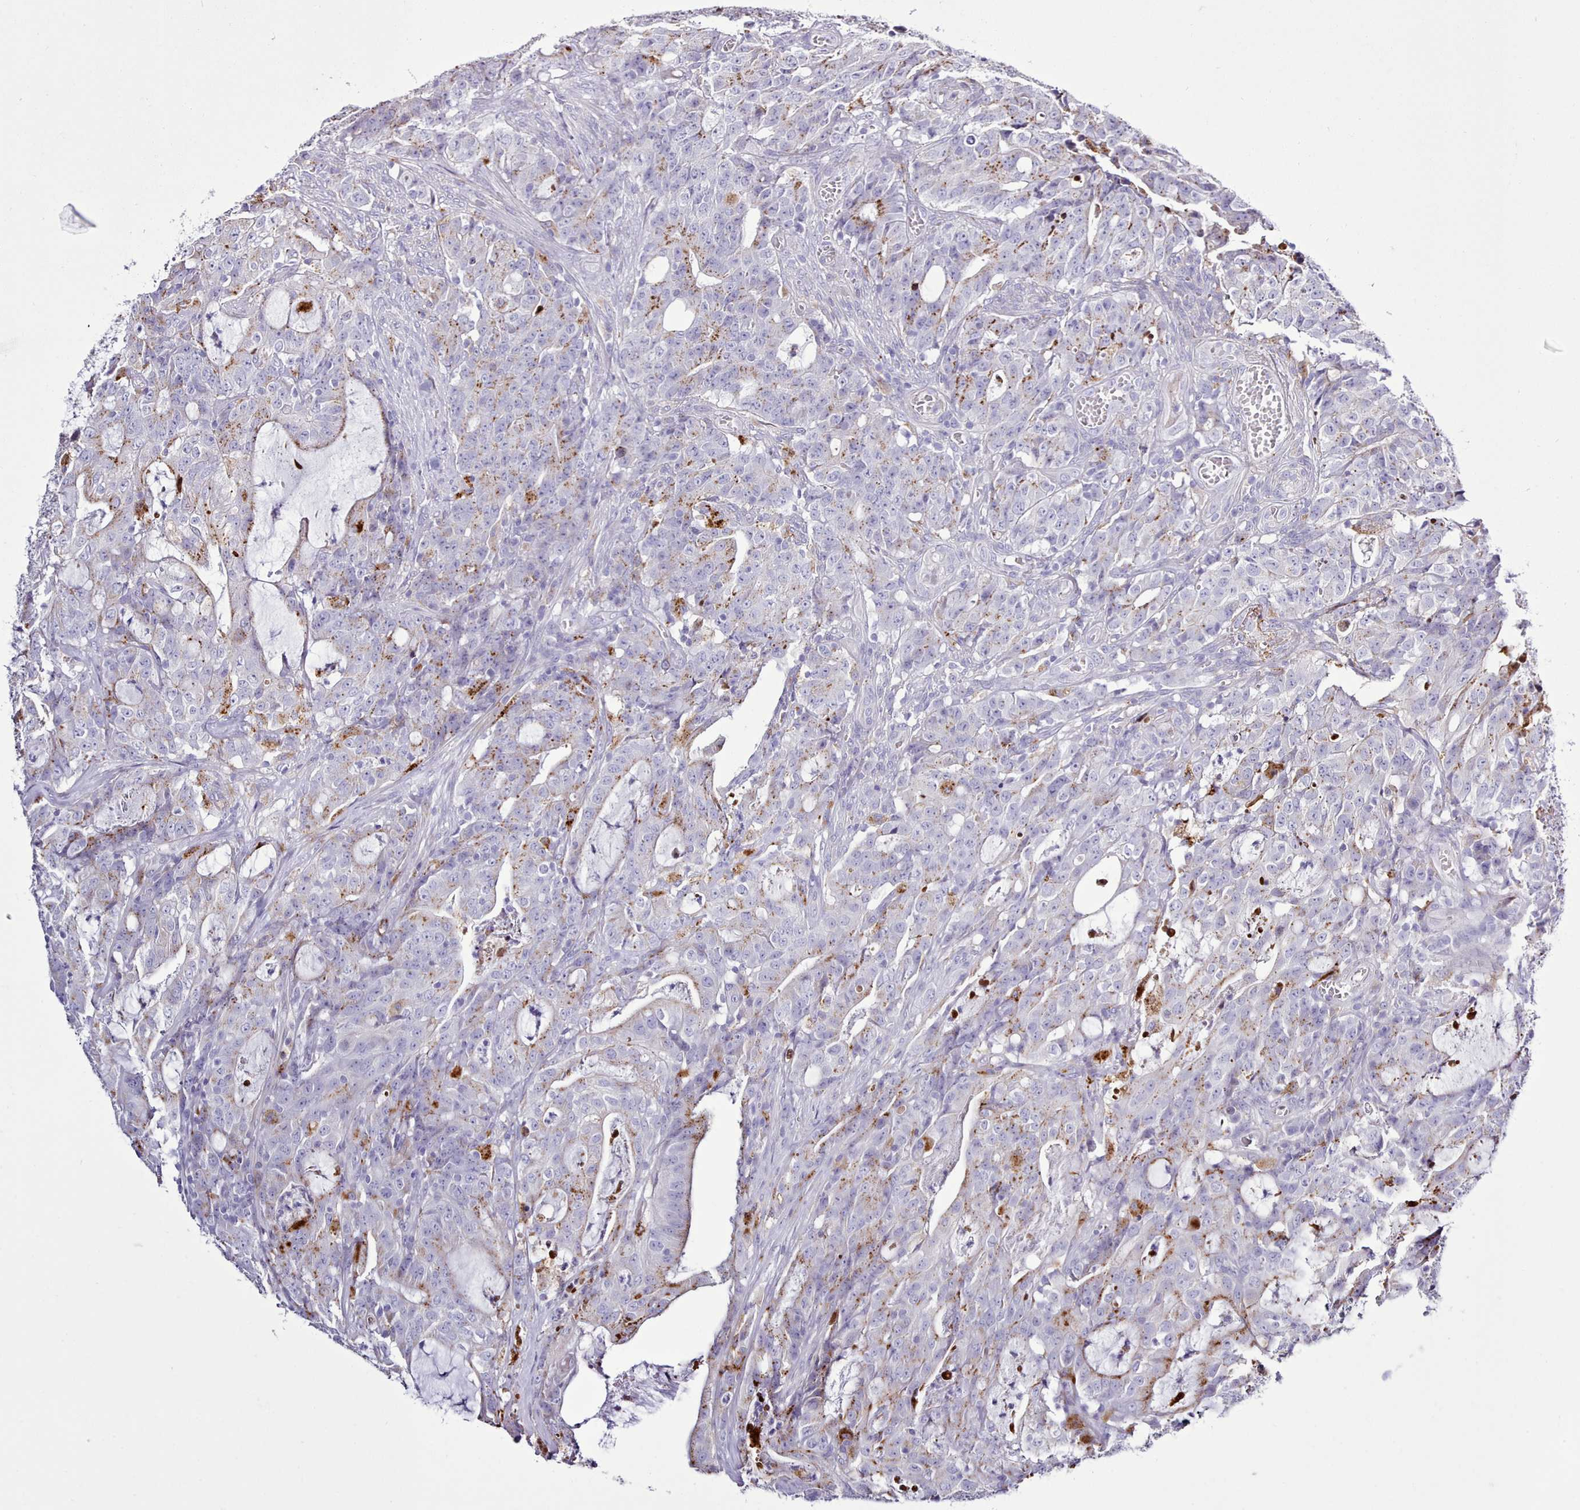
{"staining": {"intensity": "moderate", "quantity": "25%-75%", "location": "cytoplasmic/membranous"}, "tissue": "colorectal cancer", "cell_type": "Tumor cells", "image_type": "cancer", "snomed": [{"axis": "morphology", "description": "Adenocarcinoma, NOS"}, {"axis": "topography", "description": "Colon"}], "caption": "The histopathology image reveals a brown stain indicating the presence of a protein in the cytoplasmic/membranous of tumor cells in colorectal adenocarcinoma.", "gene": "SRD5A1", "patient": {"sex": "male", "age": 83}}